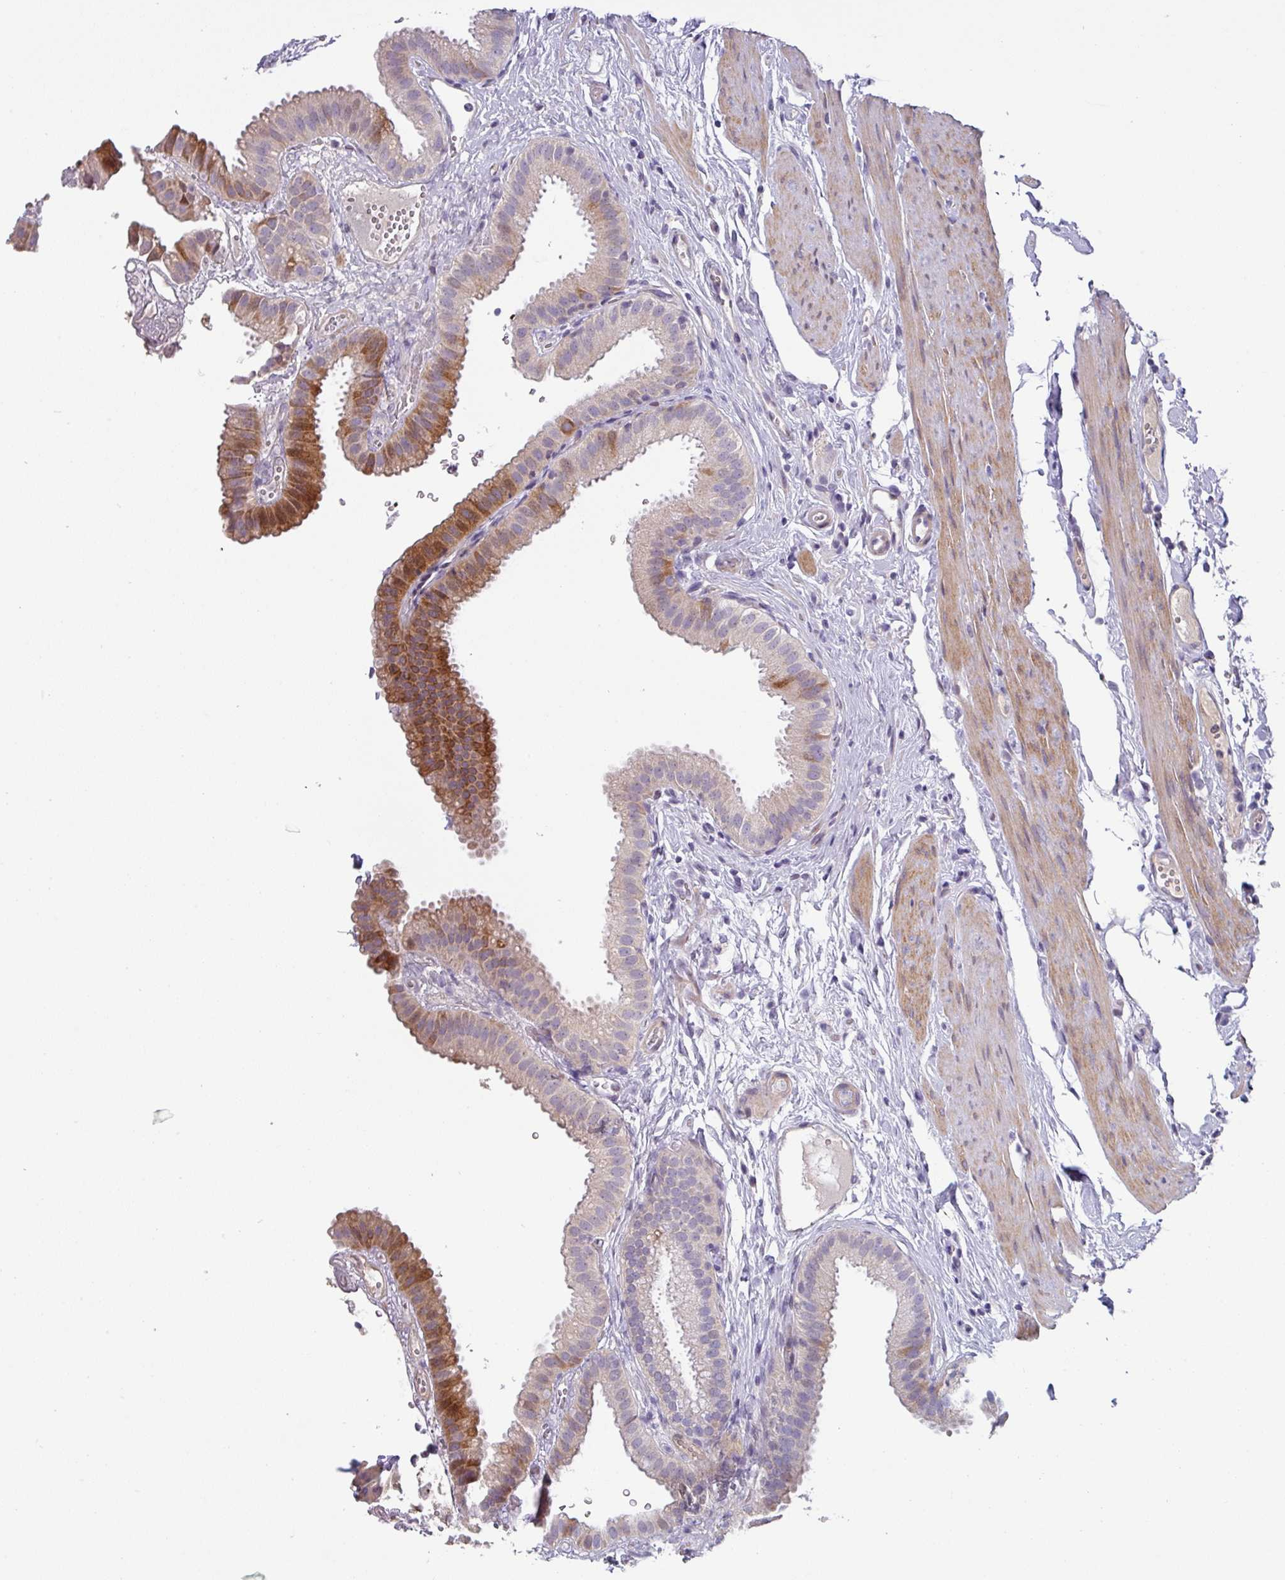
{"staining": {"intensity": "strong", "quantity": "<25%", "location": "cytoplasmic/membranous"}, "tissue": "gallbladder", "cell_type": "Glandular cells", "image_type": "normal", "snomed": [{"axis": "morphology", "description": "Normal tissue, NOS"}, {"axis": "topography", "description": "Gallbladder"}], "caption": "Normal gallbladder was stained to show a protein in brown. There is medium levels of strong cytoplasmic/membranous positivity in approximately <25% of glandular cells. The staining was performed using DAB to visualize the protein expression in brown, while the nuclei were stained in blue with hematoxylin (Magnification: 20x).", "gene": "KLHL3", "patient": {"sex": "female", "age": 61}}